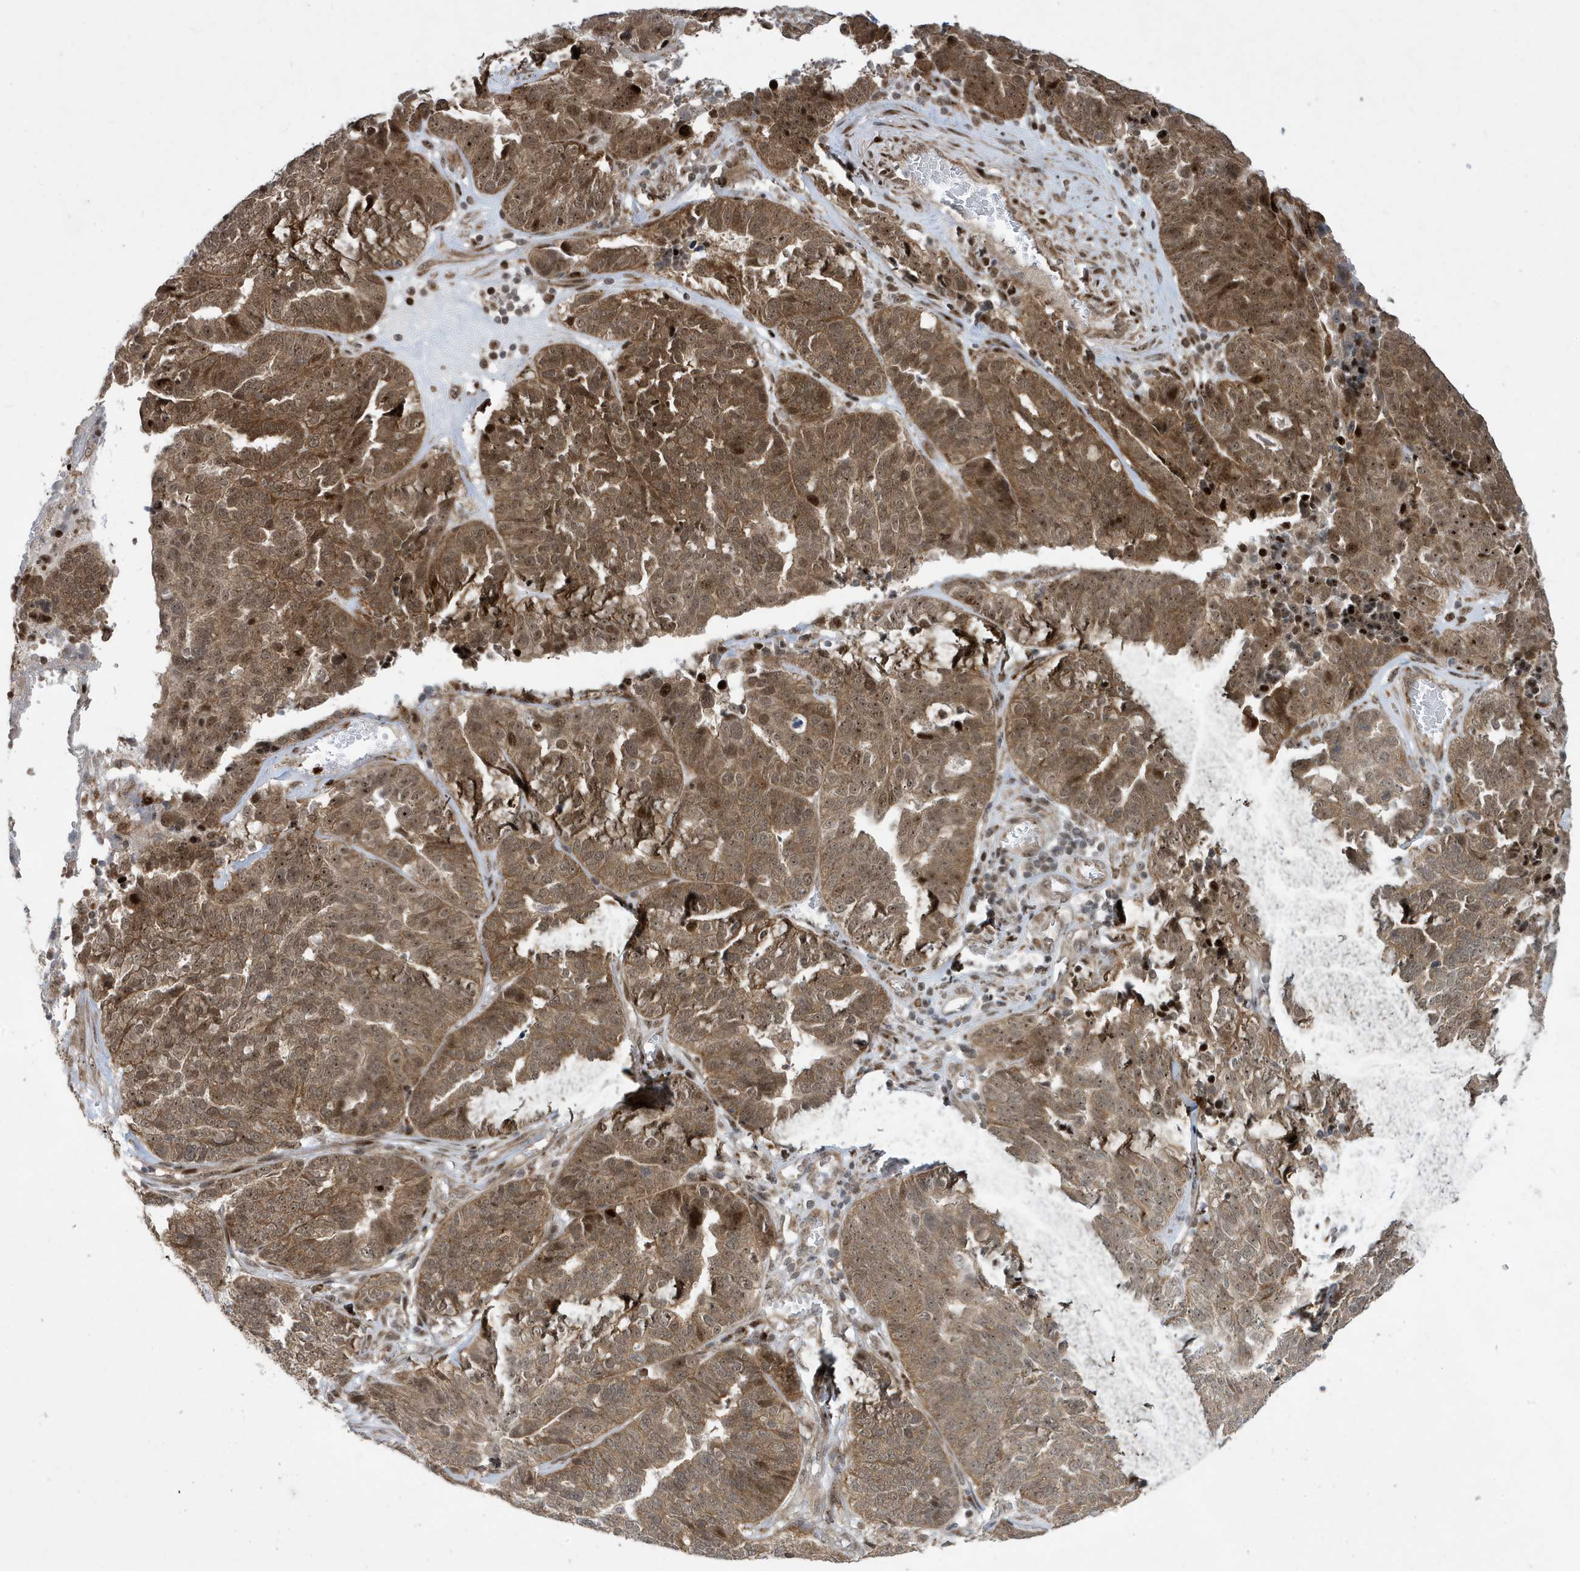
{"staining": {"intensity": "moderate", "quantity": ">75%", "location": "cytoplasmic/membranous,nuclear"}, "tissue": "ovarian cancer", "cell_type": "Tumor cells", "image_type": "cancer", "snomed": [{"axis": "morphology", "description": "Cystadenocarcinoma, serous, NOS"}, {"axis": "topography", "description": "Ovary"}], "caption": "Ovarian cancer (serous cystadenocarcinoma) stained for a protein (brown) reveals moderate cytoplasmic/membranous and nuclear positive expression in about >75% of tumor cells.", "gene": "FAM9B", "patient": {"sex": "female", "age": 59}}